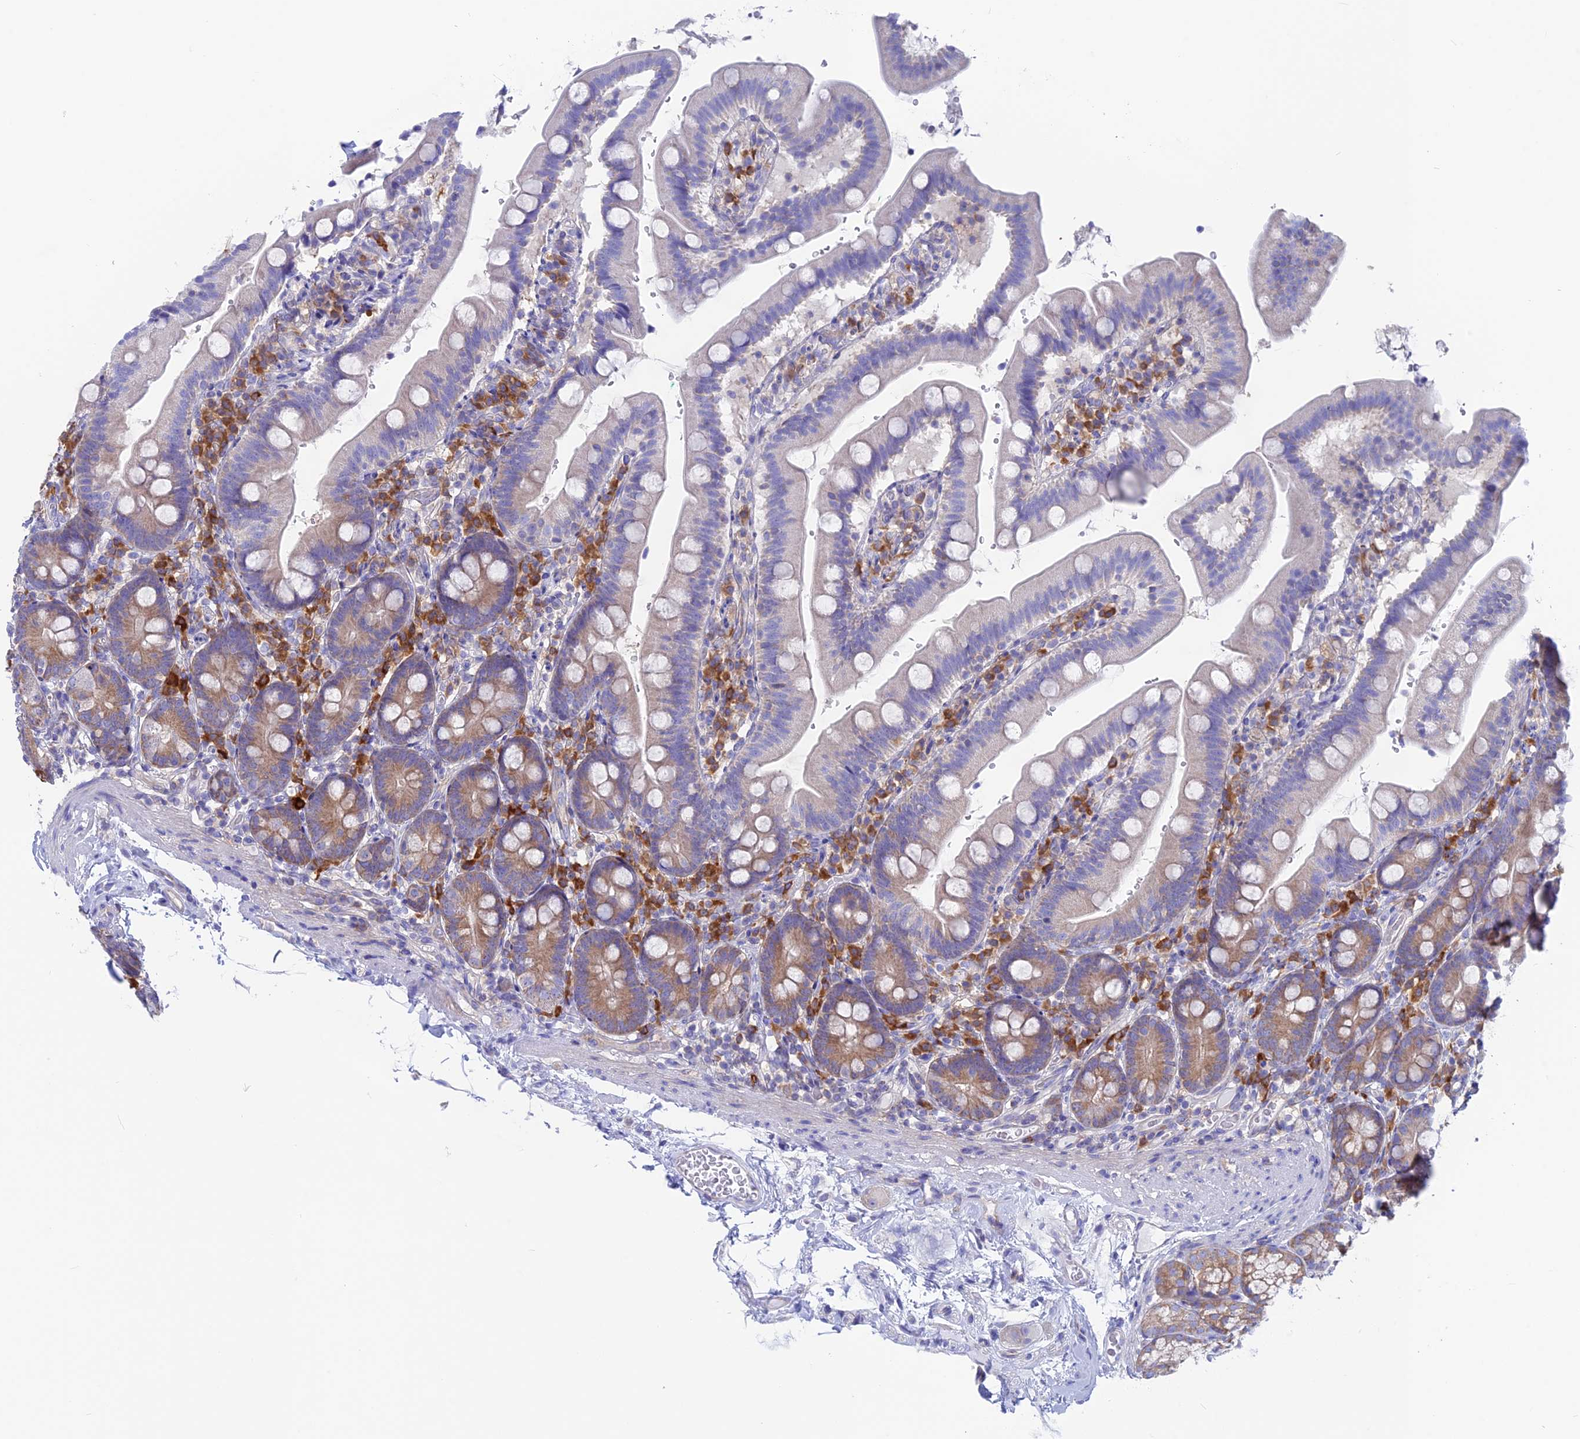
{"staining": {"intensity": "moderate", "quantity": "<25%", "location": "cytoplasmic/membranous"}, "tissue": "duodenum", "cell_type": "Glandular cells", "image_type": "normal", "snomed": [{"axis": "morphology", "description": "Normal tissue, NOS"}, {"axis": "topography", "description": "Duodenum"}], "caption": "Immunohistochemical staining of normal duodenum demonstrates low levels of moderate cytoplasmic/membranous staining in approximately <25% of glandular cells.", "gene": "LZTFL1", "patient": {"sex": "female", "age": 67}}